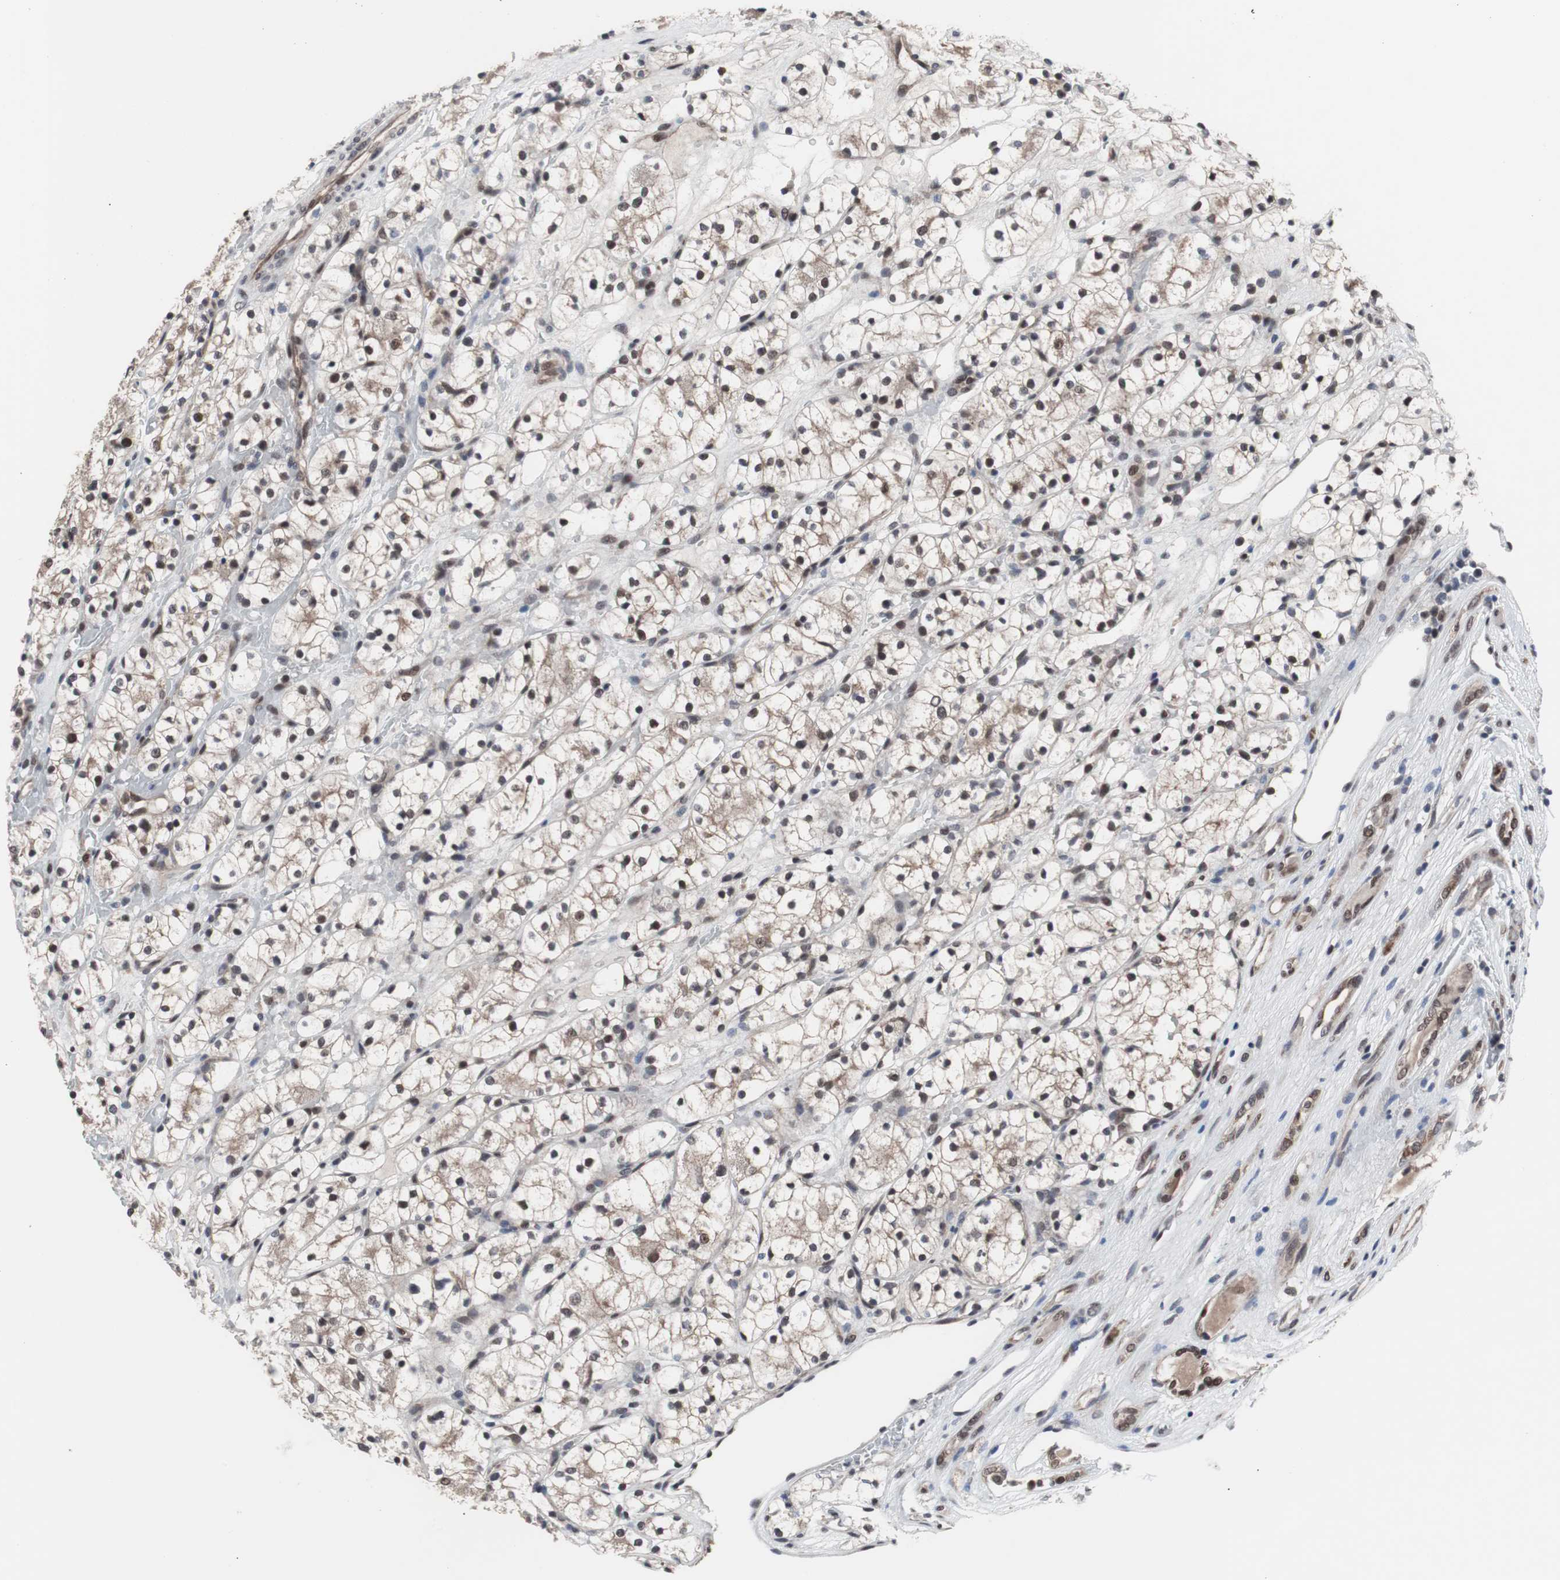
{"staining": {"intensity": "moderate", "quantity": ">75%", "location": "cytoplasmic/membranous,nuclear"}, "tissue": "renal cancer", "cell_type": "Tumor cells", "image_type": "cancer", "snomed": [{"axis": "morphology", "description": "Adenocarcinoma, NOS"}, {"axis": "topography", "description": "Kidney"}], "caption": "Protein expression analysis of human renal adenocarcinoma reveals moderate cytoplasmic/membranous and nuclear staining in about >75% of tumor cells. (IHC, brightfield microscopy, high magnification).", "gene": "GTF2F2", "patient": {"sex": "female", "age": 60}}